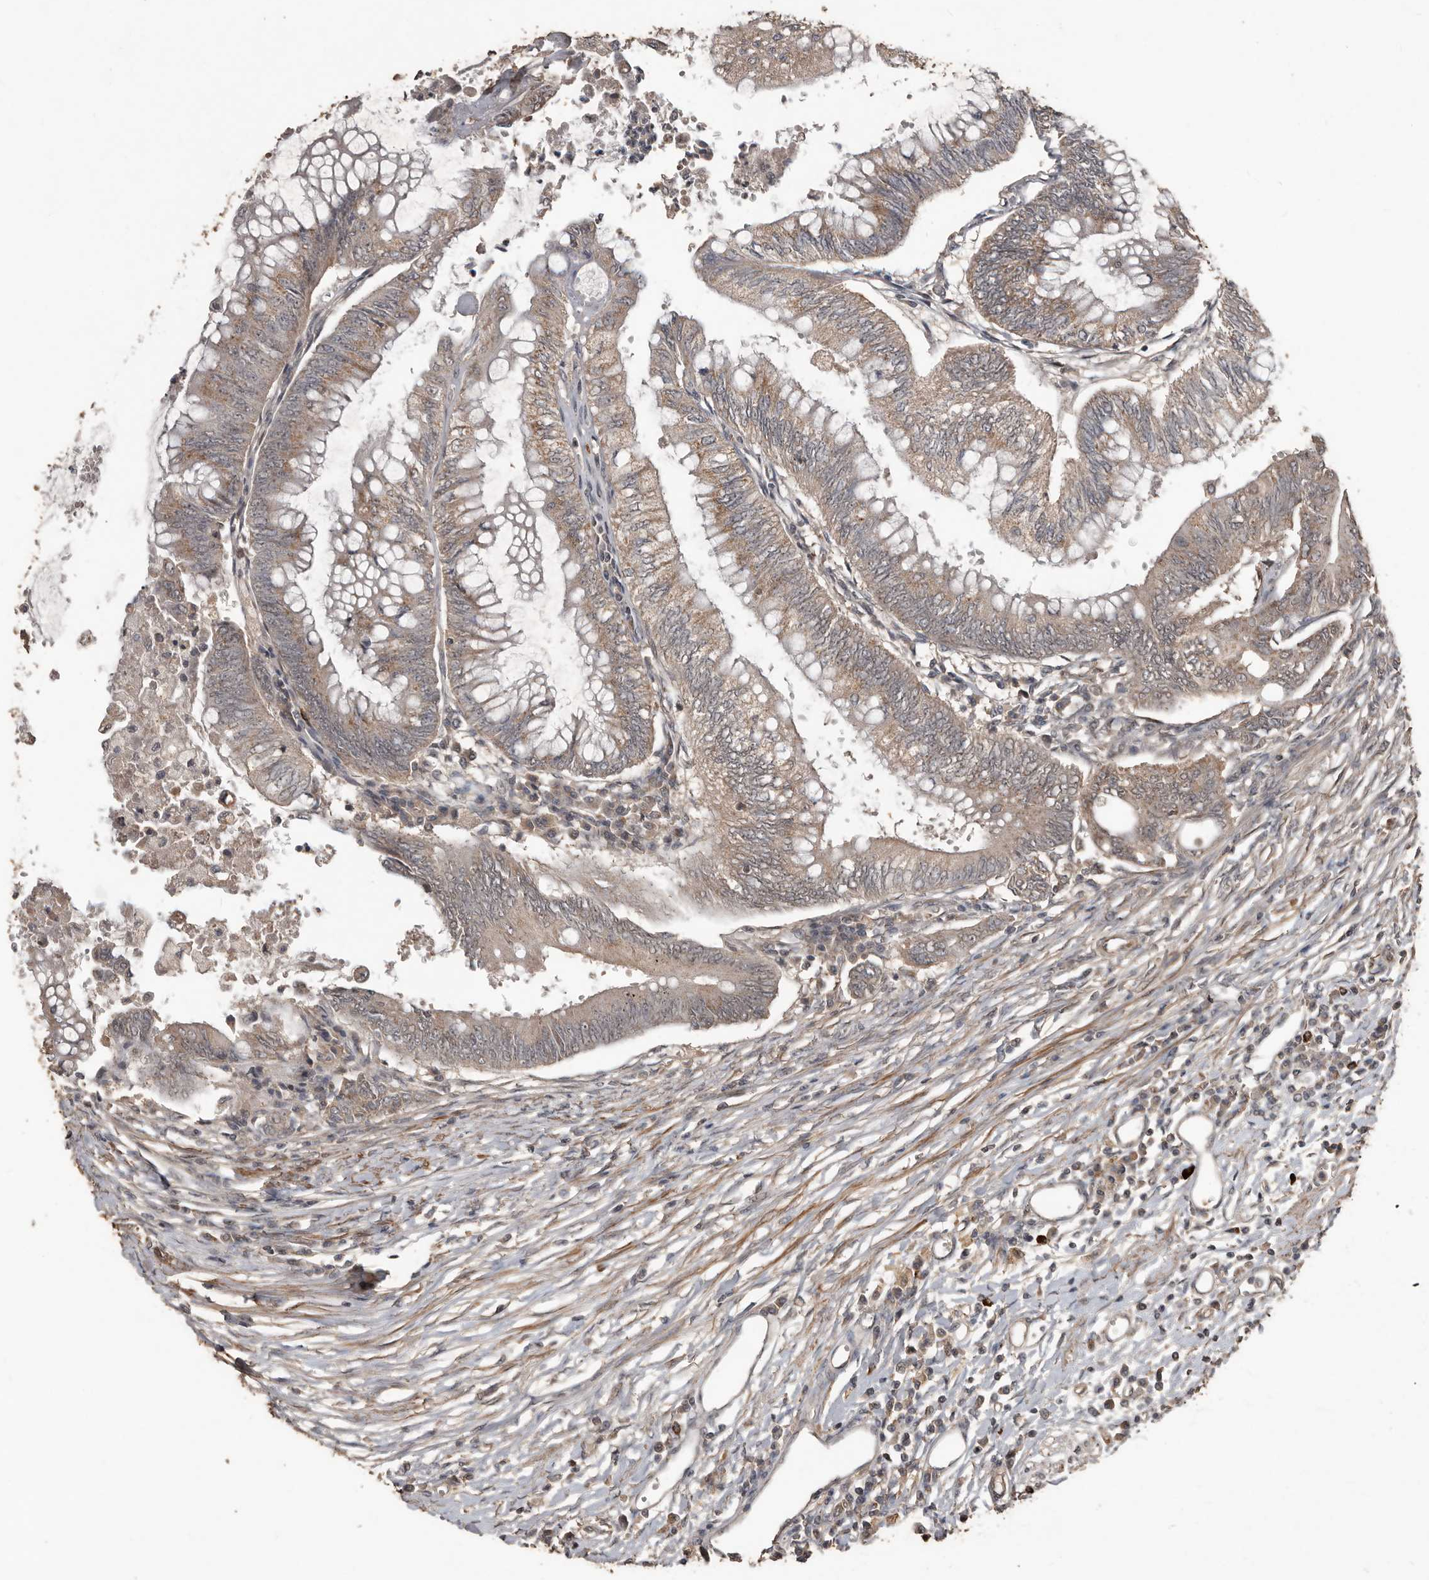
{"staining": {"intensity": "moderate", "quantity": ">75%", "location": "cytoplasmic/membranous"}, "tissue": "colorectal cancer", "cell_type": "Tumor cells", "image_type": "cancer", "snomed": [{"axis": "morphology", "description": "Adenoma, NOS"}, {"axis": "morphology", "description": "Adenocarcinoma, NOS"}, {"axis": "topography", "description": "Colon"}], "caption": "Tumor cells display medium levels of moderate cytoplasmic/membranous positivity in approximately >75% of cells in colorectal adenocarcinoma.", "gene": "BAMBI", "patient": {"sex": "male", "age": 79}}